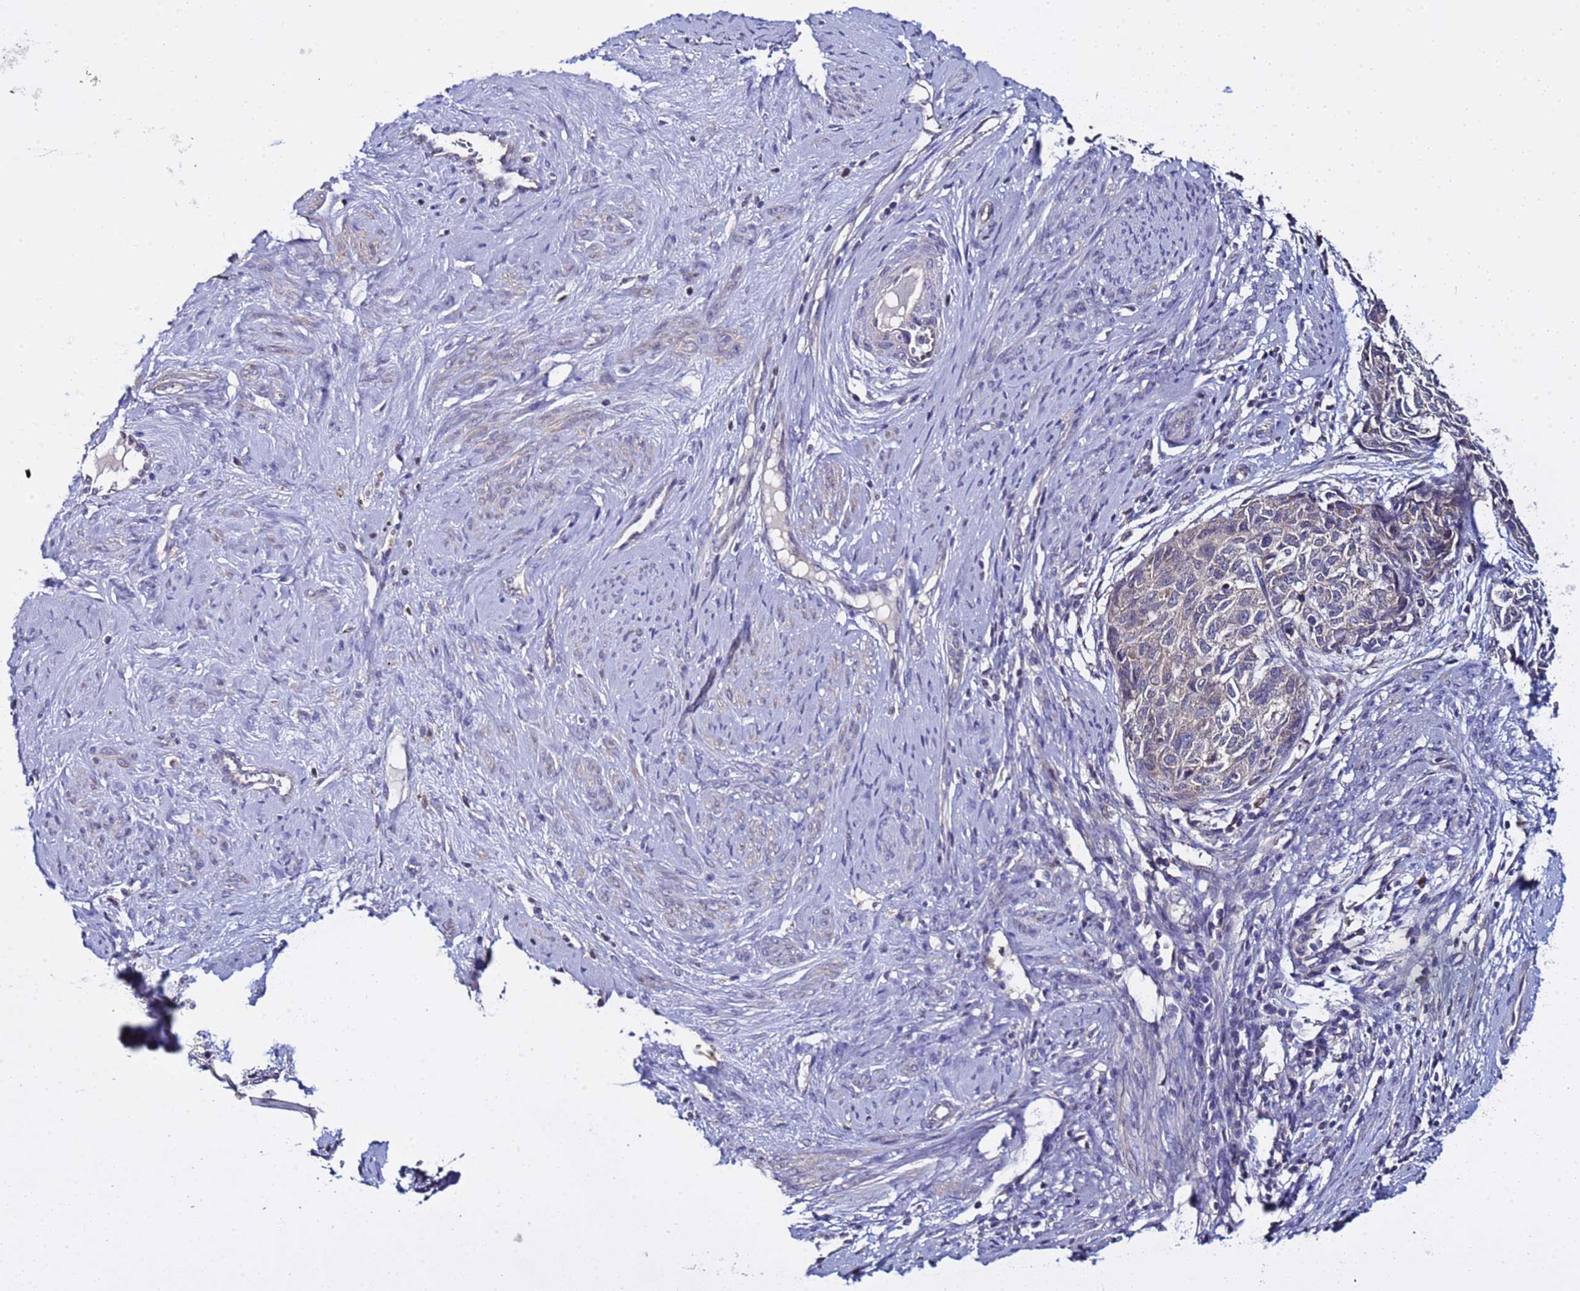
{"staining": {"intensity": "weak", "quantity": "<25%", "location": "cytoplasmic/membranous"}, "tissue": "cervical cancer", "cell_type": "Tumor cells", "image_type": "cancer", "snomed": [{"axis": "morphology", "description": "Squamous cell carcinoma, NOS"}, {"axis": "topography", "description": "Cervix"}], "caption": "Immunohistochemistry (IHC) histopathology image of neoplastic tissue: human cervical cancer stained with DAB (3,3'-diaminobenzidine) demonstrates no significant protein positivity in tumor cells.", "gene": "ELMOD2", "patient": {"sex": "female", "age": 63}}